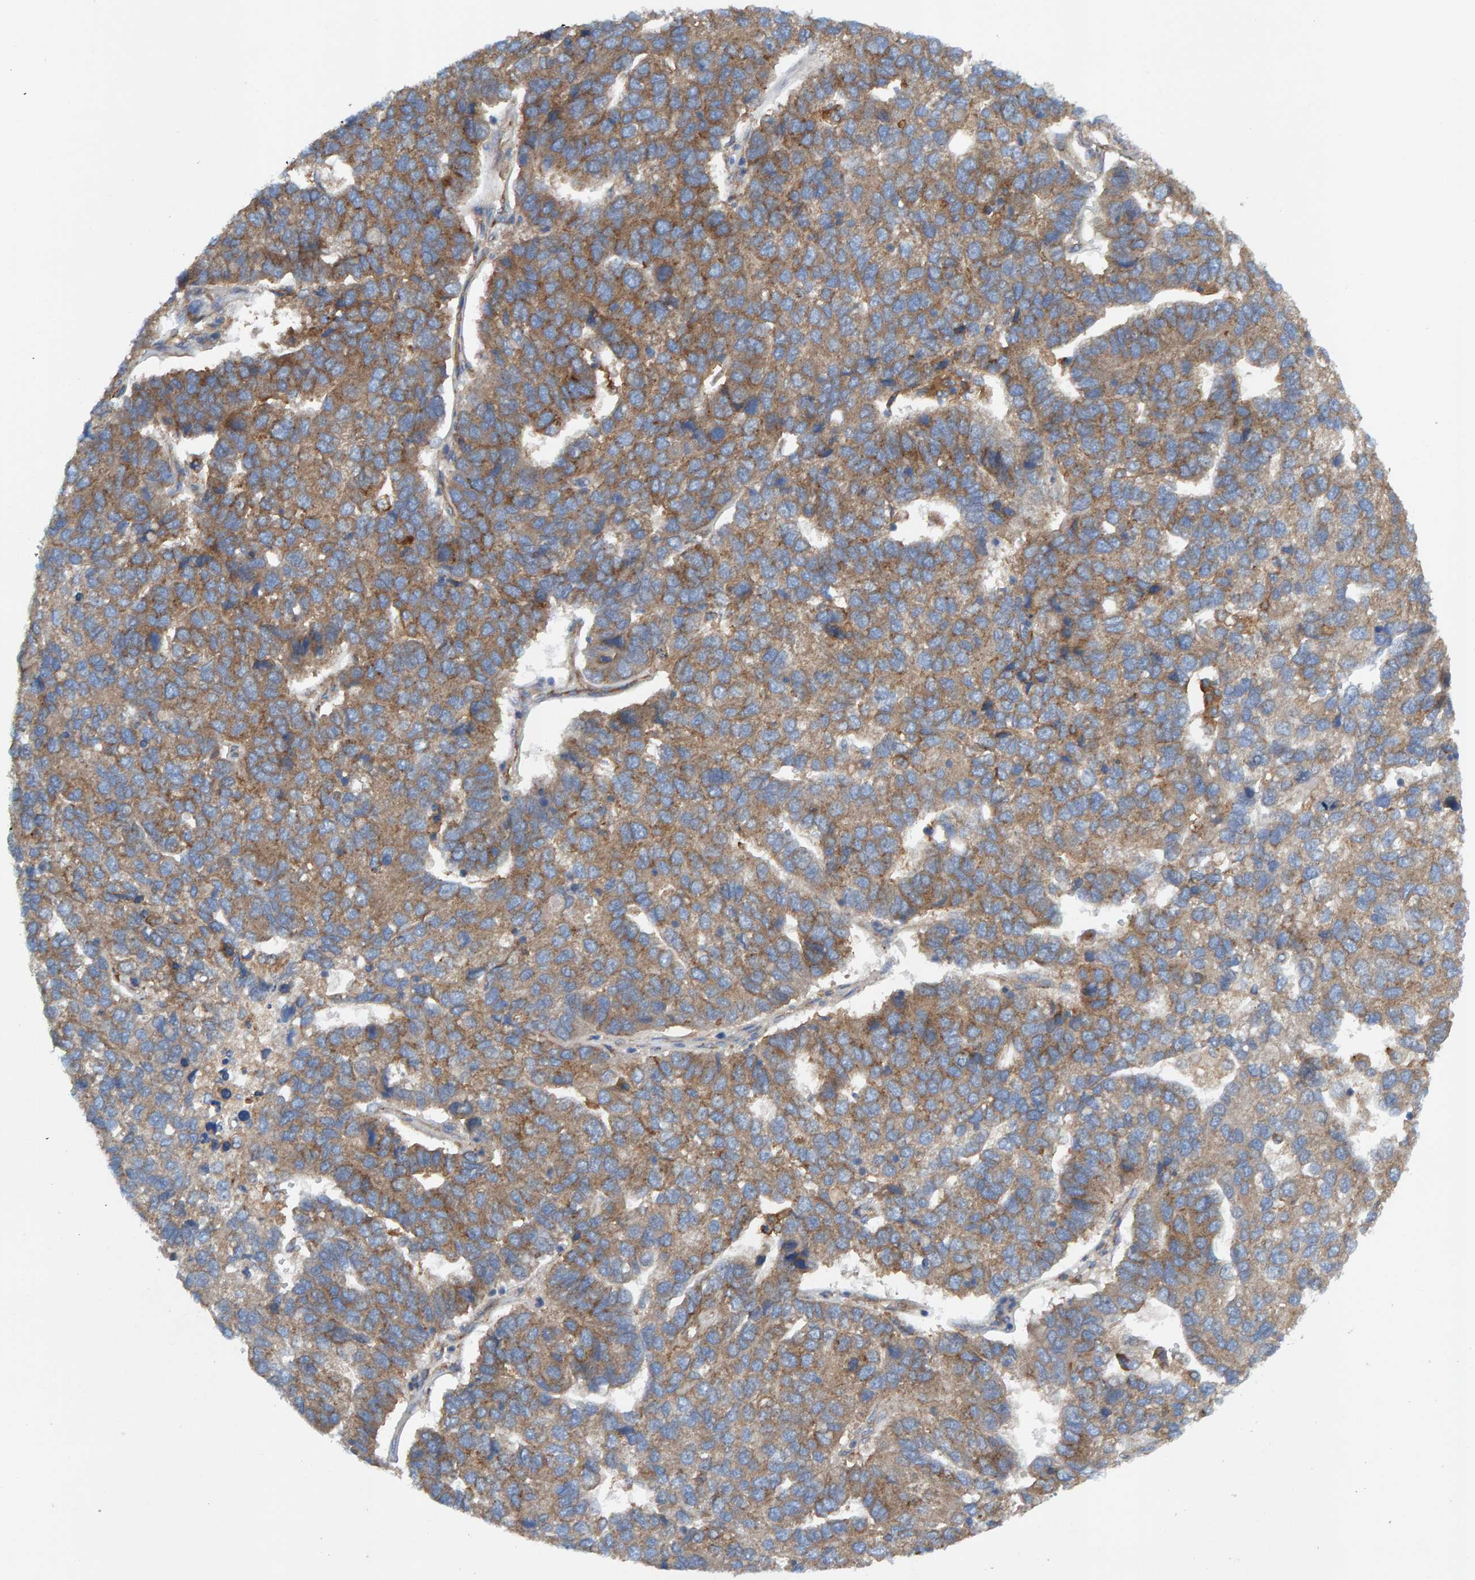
{"staining": {"intensity": "moderate", "quantity": ">75%", "location": "cytoplasmic/membranous"}, "tissue": "pancreatic cancer", "cell_type": "Tumor cells", "image_type": "cancer", "snomed": [{"axis": "morphology", "description": "Adenocarcinoma, NOS"}, {"axis": "topography", "description": "Pancreas"}], "caption": "This micrograph shows pancreatic cancer (adenocarcinoma) stained with immunohistochemistry (IHC) to label a protein in brown. The cytoplasmic/membranous of tumor cells show moderate positivity for the protein. Nuclei are counter-stained blue.", "gene": "MKLN1", "patient": {"sex": "female", "age": 61}}